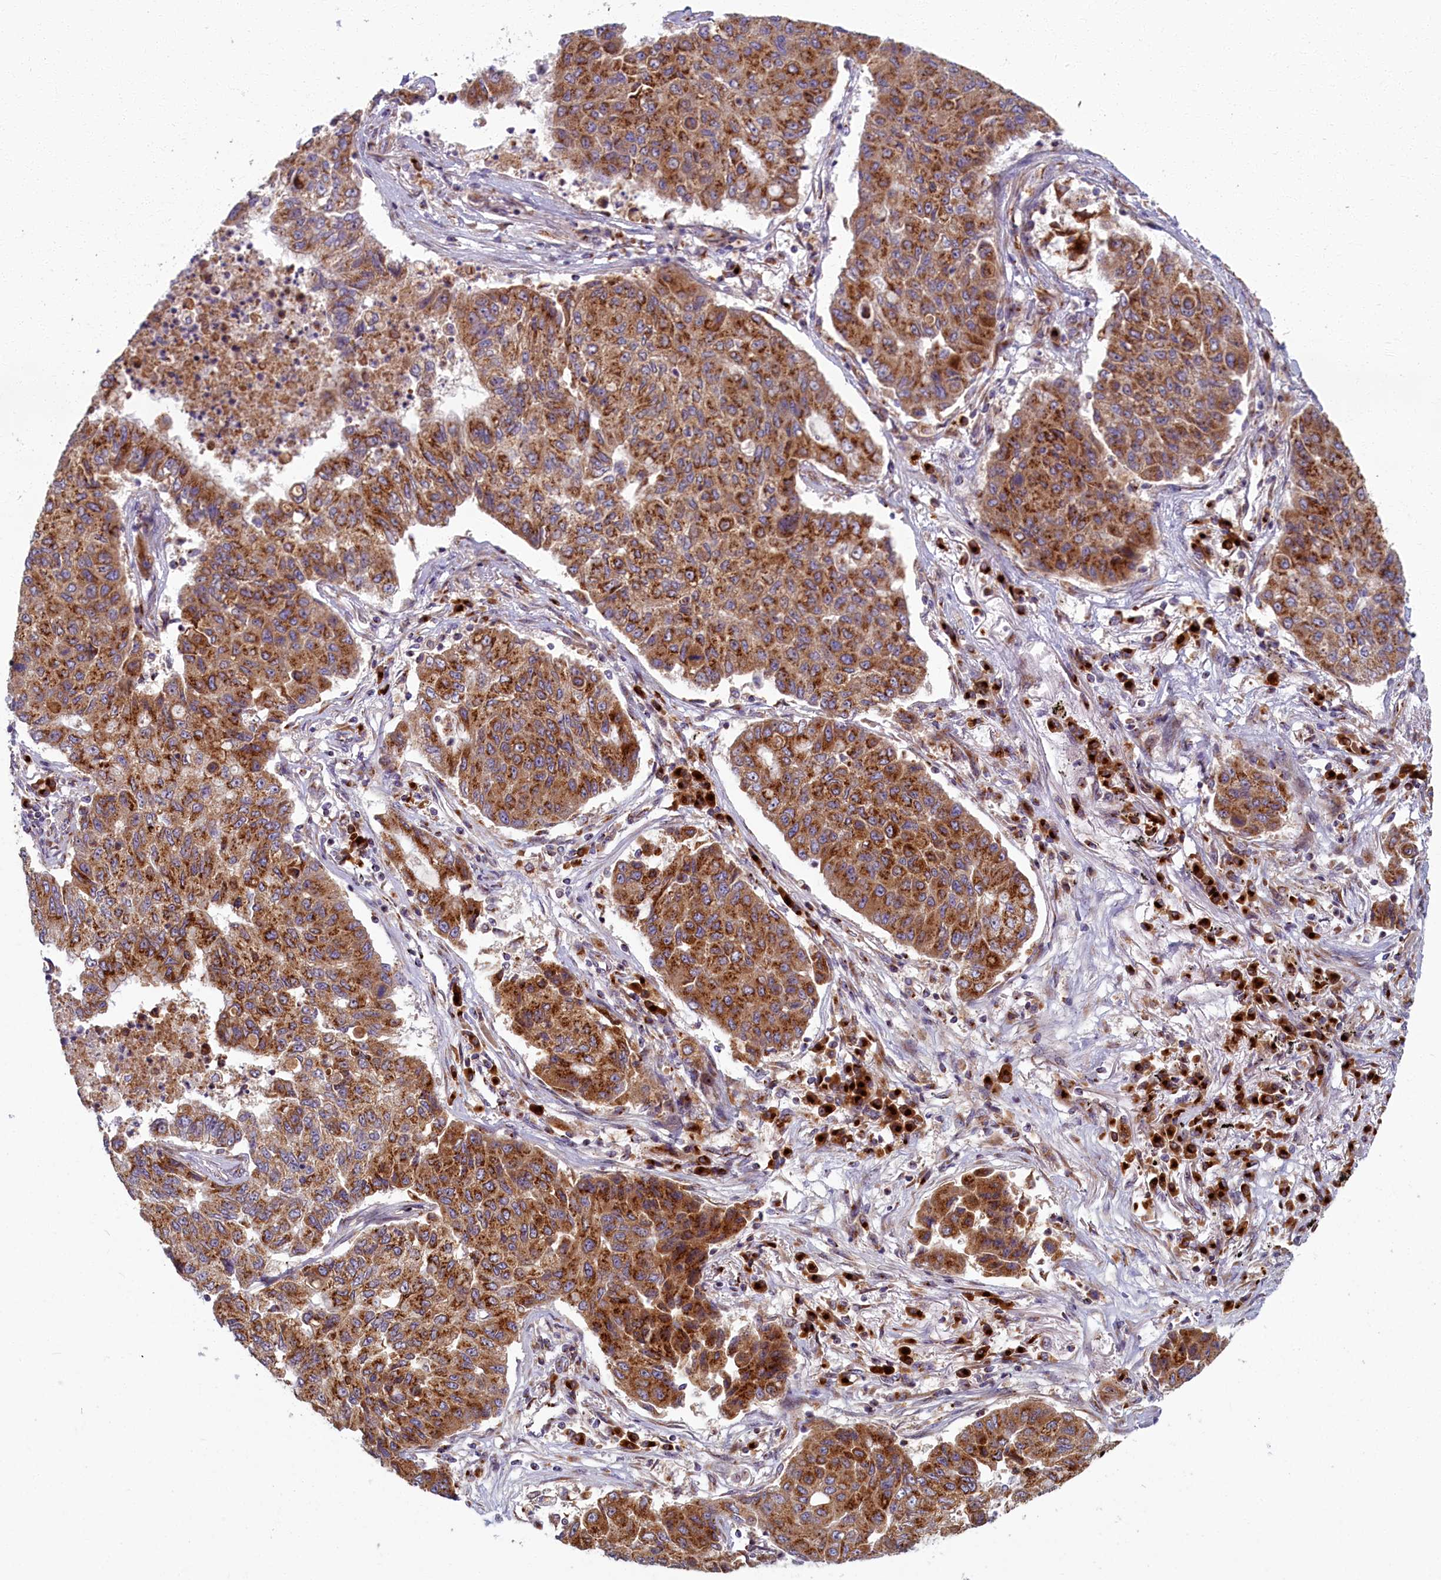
{"staining": {"intensity": "strong", "quantity": ">75%", "location": "cytoplasmic/membranous"}, "tissue": "lung cancer", "cell_type": "Tumor cells", "image_type": "cancer", "snomed": [{"axis": "morphology", "description": "Squamous cell carcinoma, NOS"}, {"axis": "topography", "description": "Lung"}], "caption": "This histopathology image reveals immunohistochemistry (IHC) staining of human lung squamous cell carcinoma, with high strong cytoplasmic/membranous expression in about >75% of tumor cells.", "gene": "BLVRB", "patient": {"sex": "male", "age": 74}}